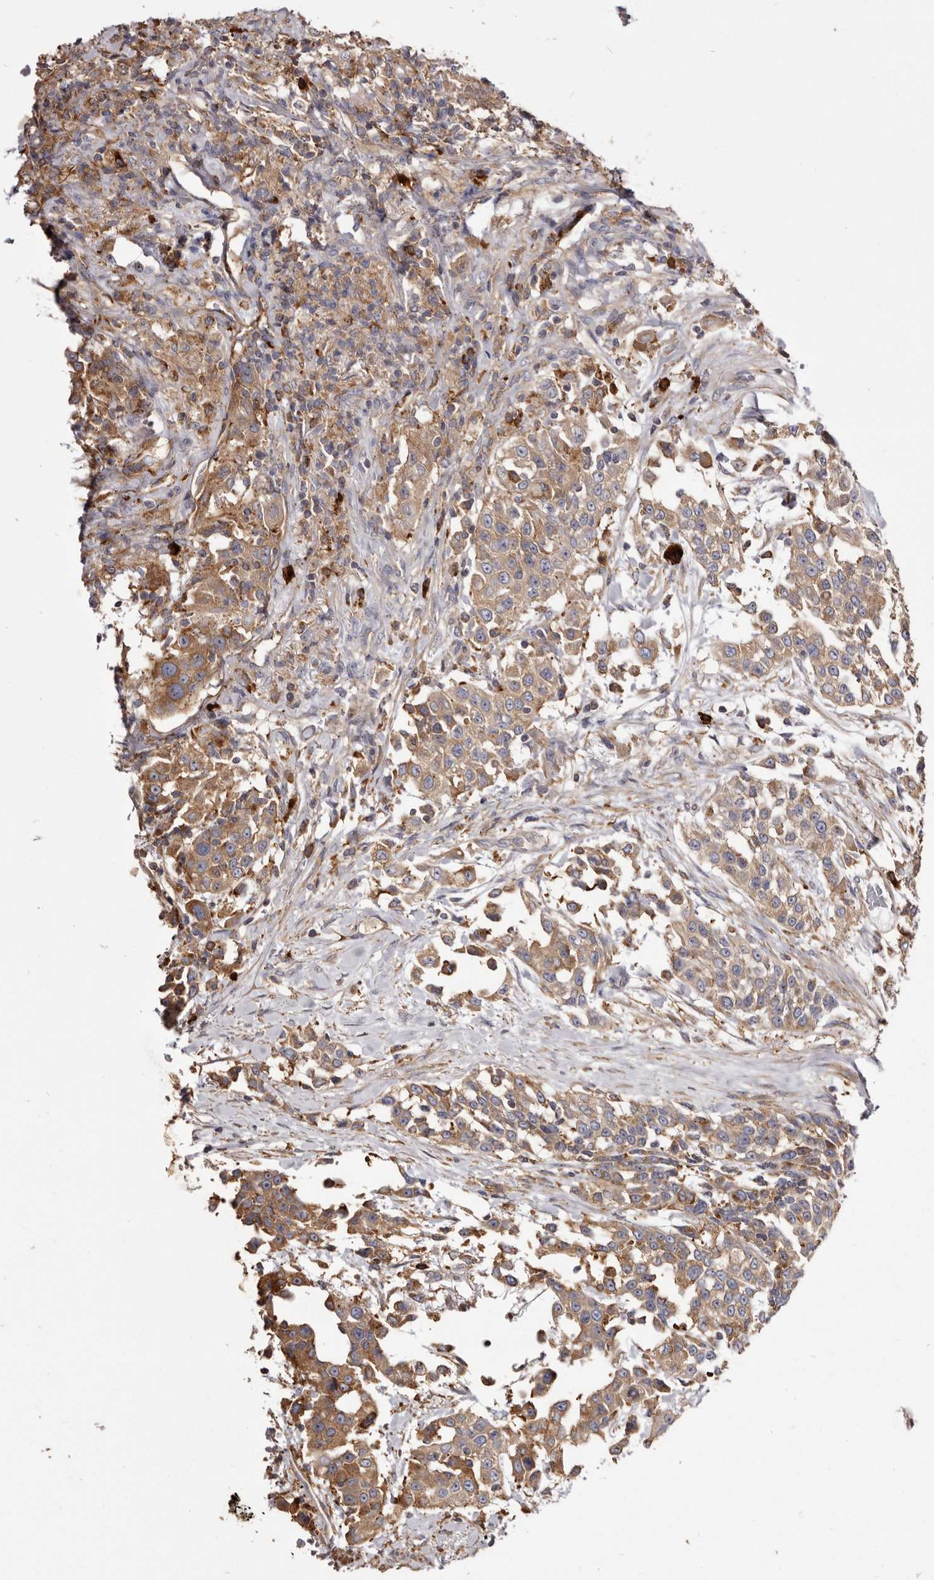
{"staining": {"intensity": "moderate", "quantity": ">75%", "location": "cytoplasmic/membranous"}, "tissue": "urothelial cancer", "cell_type": "Tumor cells", "image_type": "cancer", "snomed": [{"axis": "morphology", "description": "Urothelial carcinoma, High grade"}, {"axis": "topography", "description": "Urinary bladder"}], "caption": "The immunohistochemical stain shows moderate cytoplasmic/membranous staining in tumor cells of urothelial cancer tissue.", "gene": "TPD52", "patient": {"sex": "female", "age": 80}}